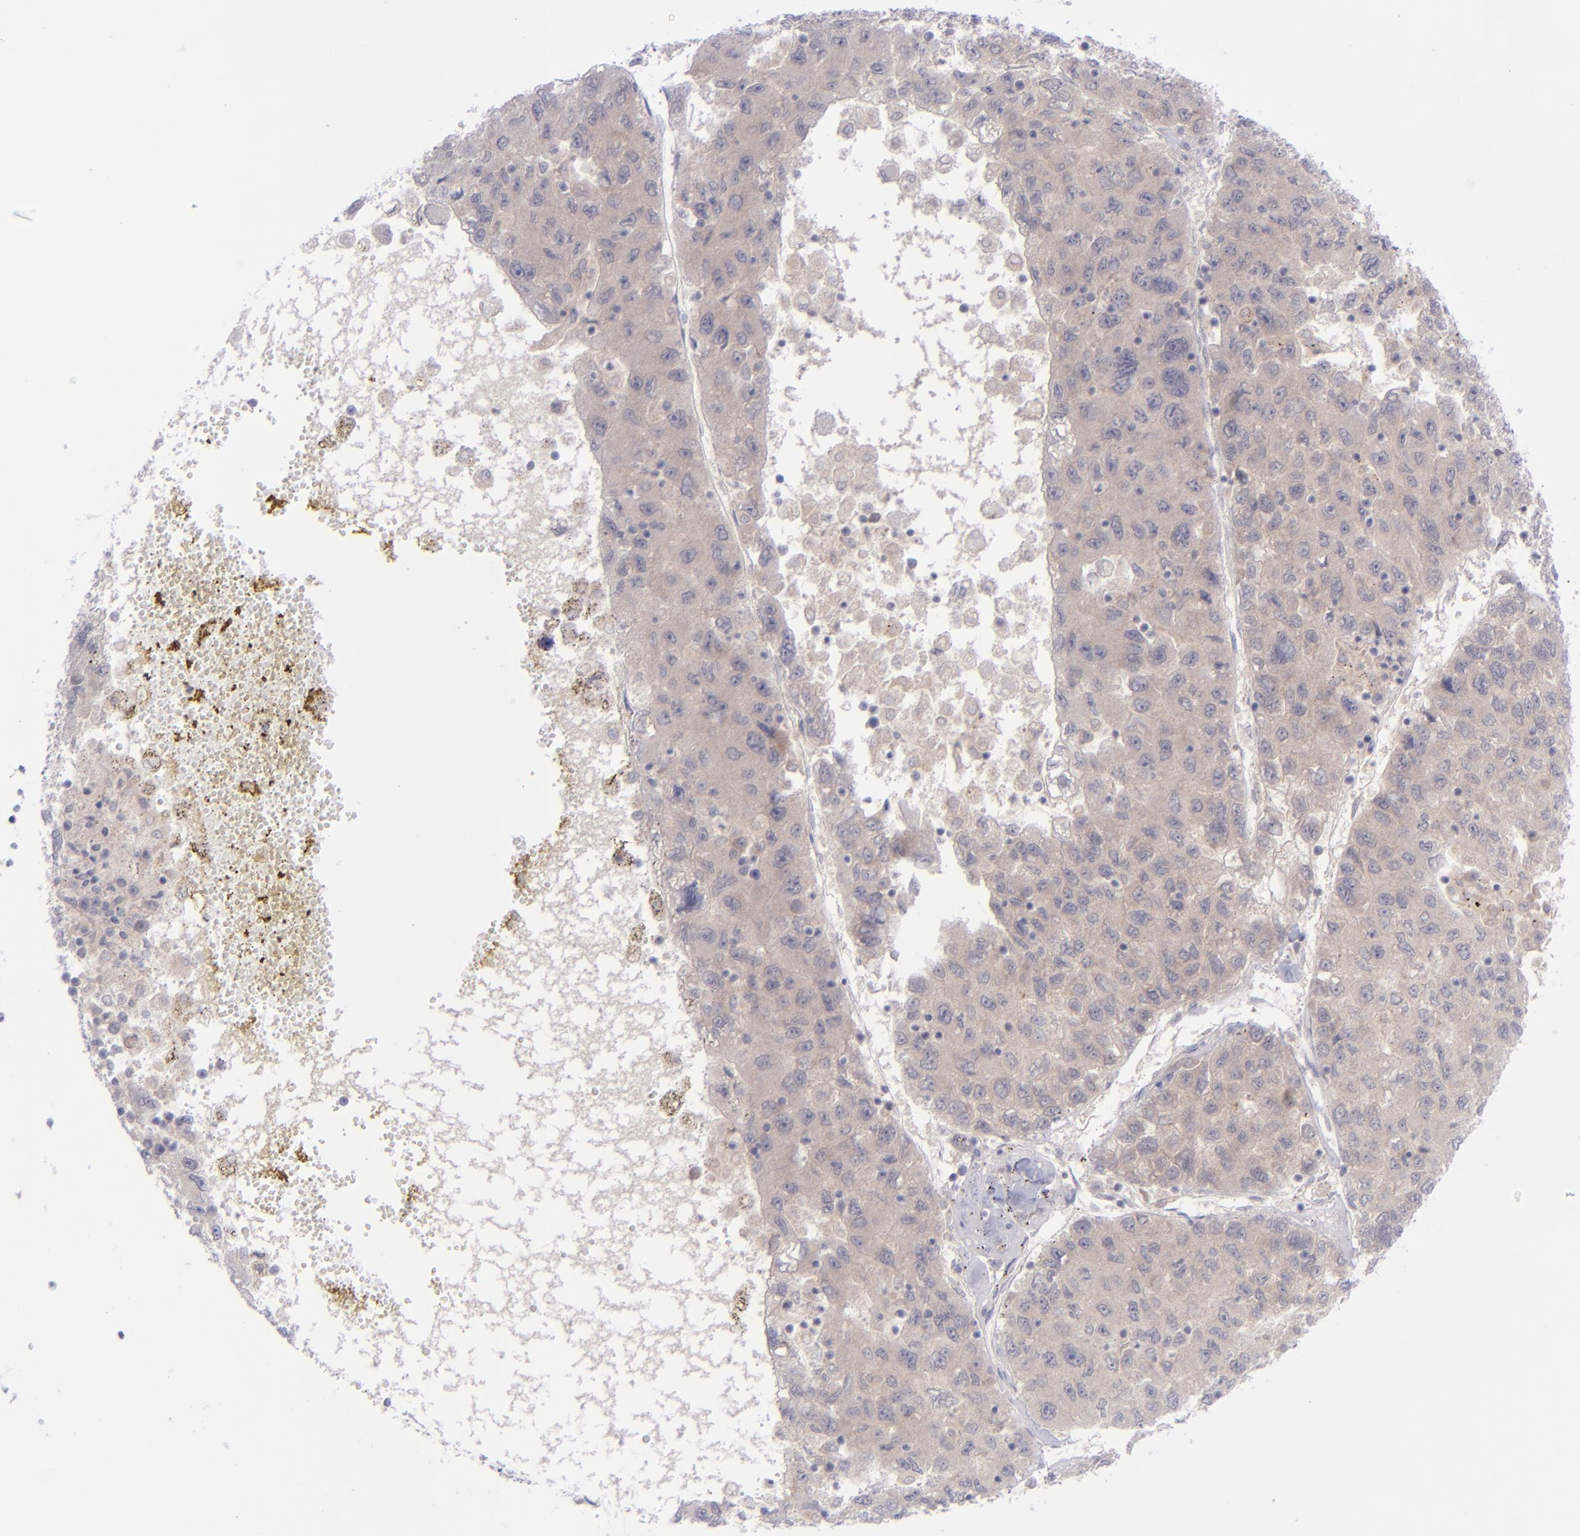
{"staining": {"intensity": "weak", "quantity": "25%-75%", "location": "cytoplasmic/membranous"}, "tissue": "liver cancer", "cell_type": "Tumor cells", "image_type": "cancer", "snomed": [{"axis": "morphology", "description": "Carcinoma, Hepatocellular, NOS"}, {"axis": "topography", "description": "Liver"}], "caption": "The immunohistochemical stain highlights weak cytoplasmic/membranous positivity in tumor cells of liver cancer (hepatocellular carcinoma) tissue.", "gene": "EVPL", "patient": {"sex": "male", "age": 49}}